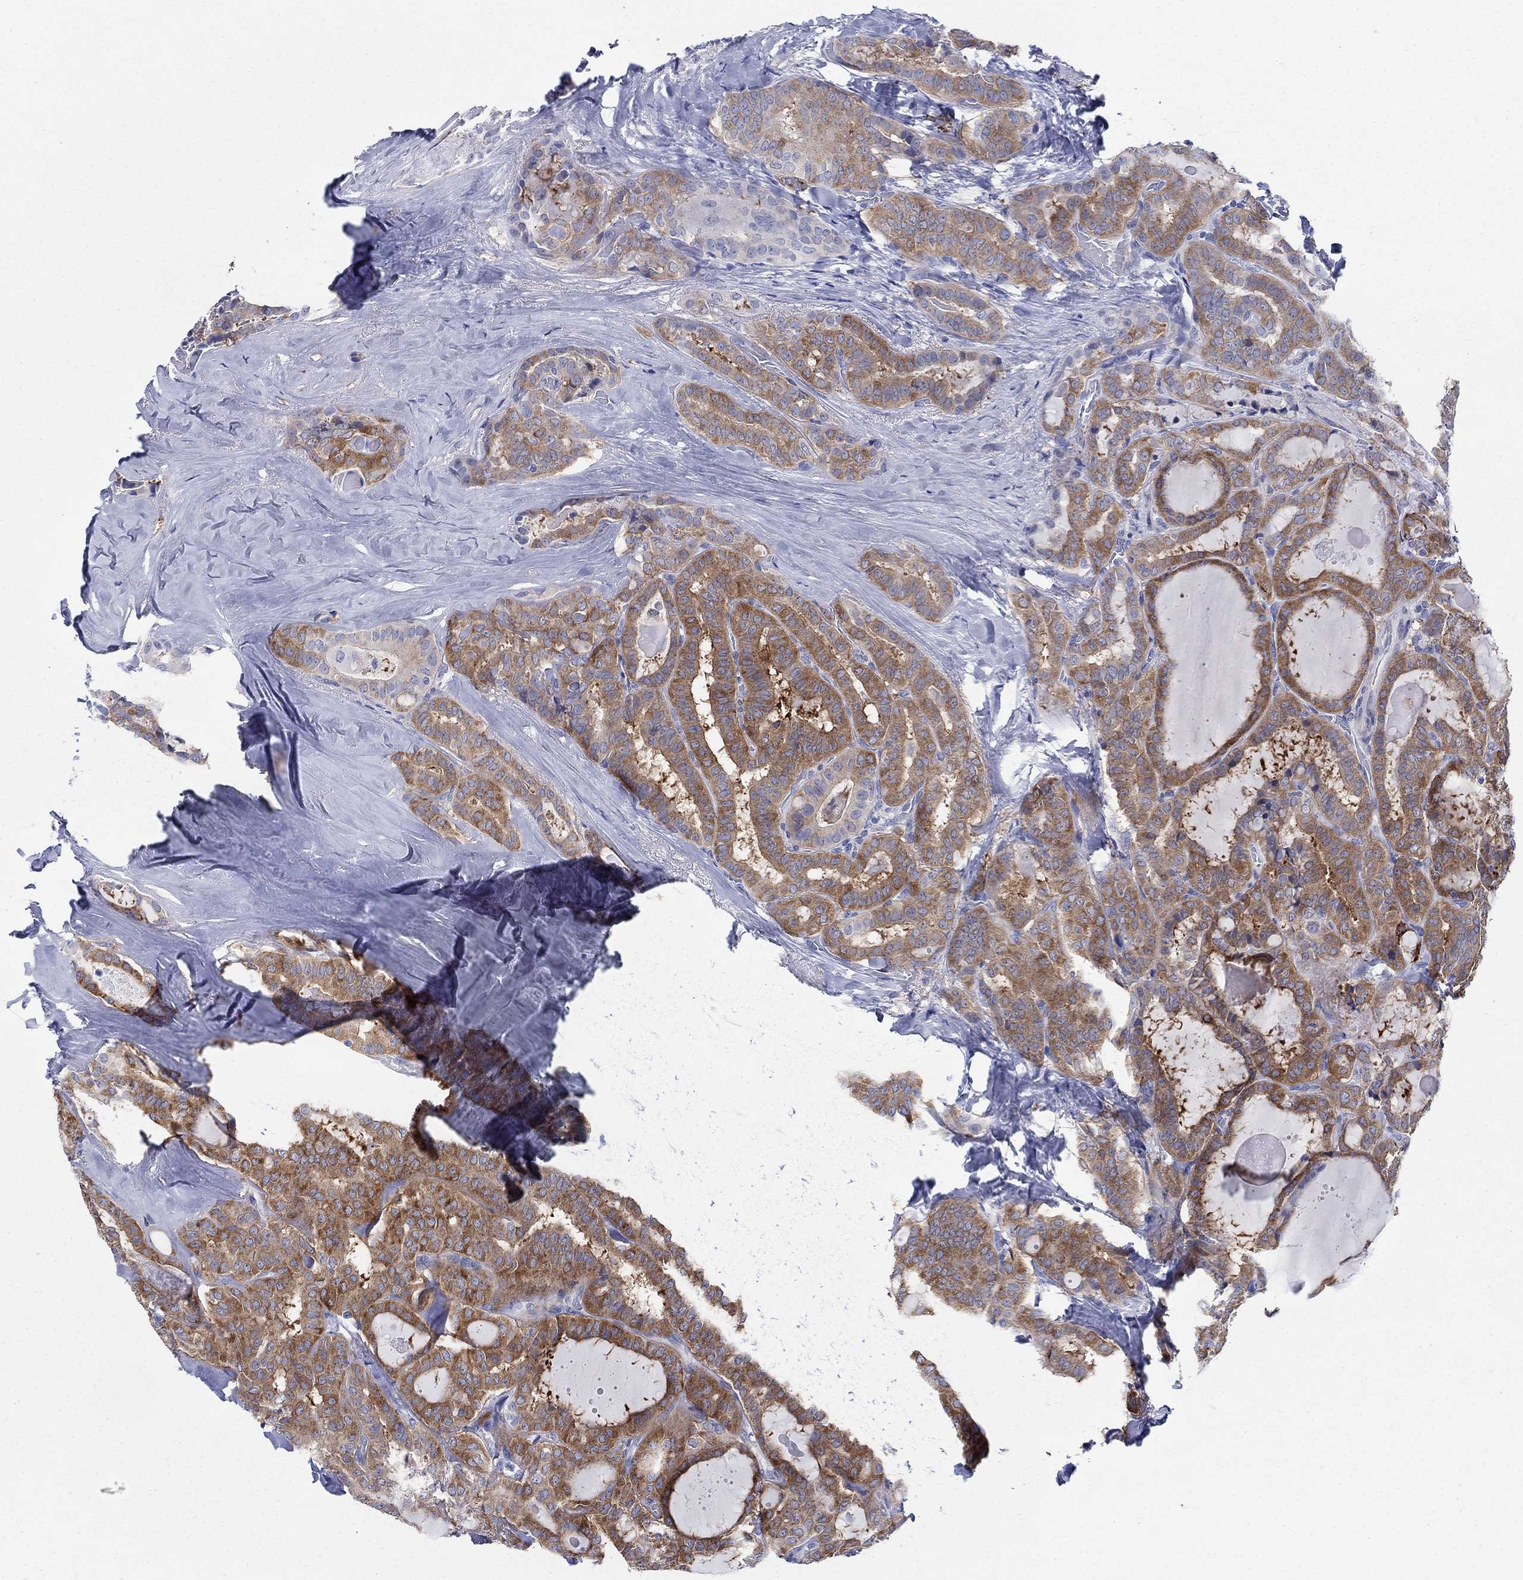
{"staining": {"intensity": "strong", "quantity": "25%-75%", "location": "cytoplasmic/membranous"}, "tissue": "thyroid cancer", "cell_type": "Tumor cells", "image_type": "cancer", "snomed": [{"axis": "morphology", "description": "Papillary adenocarcinoma, NOS"}, {"axis": "topography", "description": "Thyroid gland"}], "caption": "Immunohistochemical staining of thyroid papillary adenocarcinoma shows high levels of strong cytoplasmic/membranous protein staining in about 25%-75% of tumor cells.", "gene": "RAP1GAP", "patient": {"sex": "female", "age": 39}}